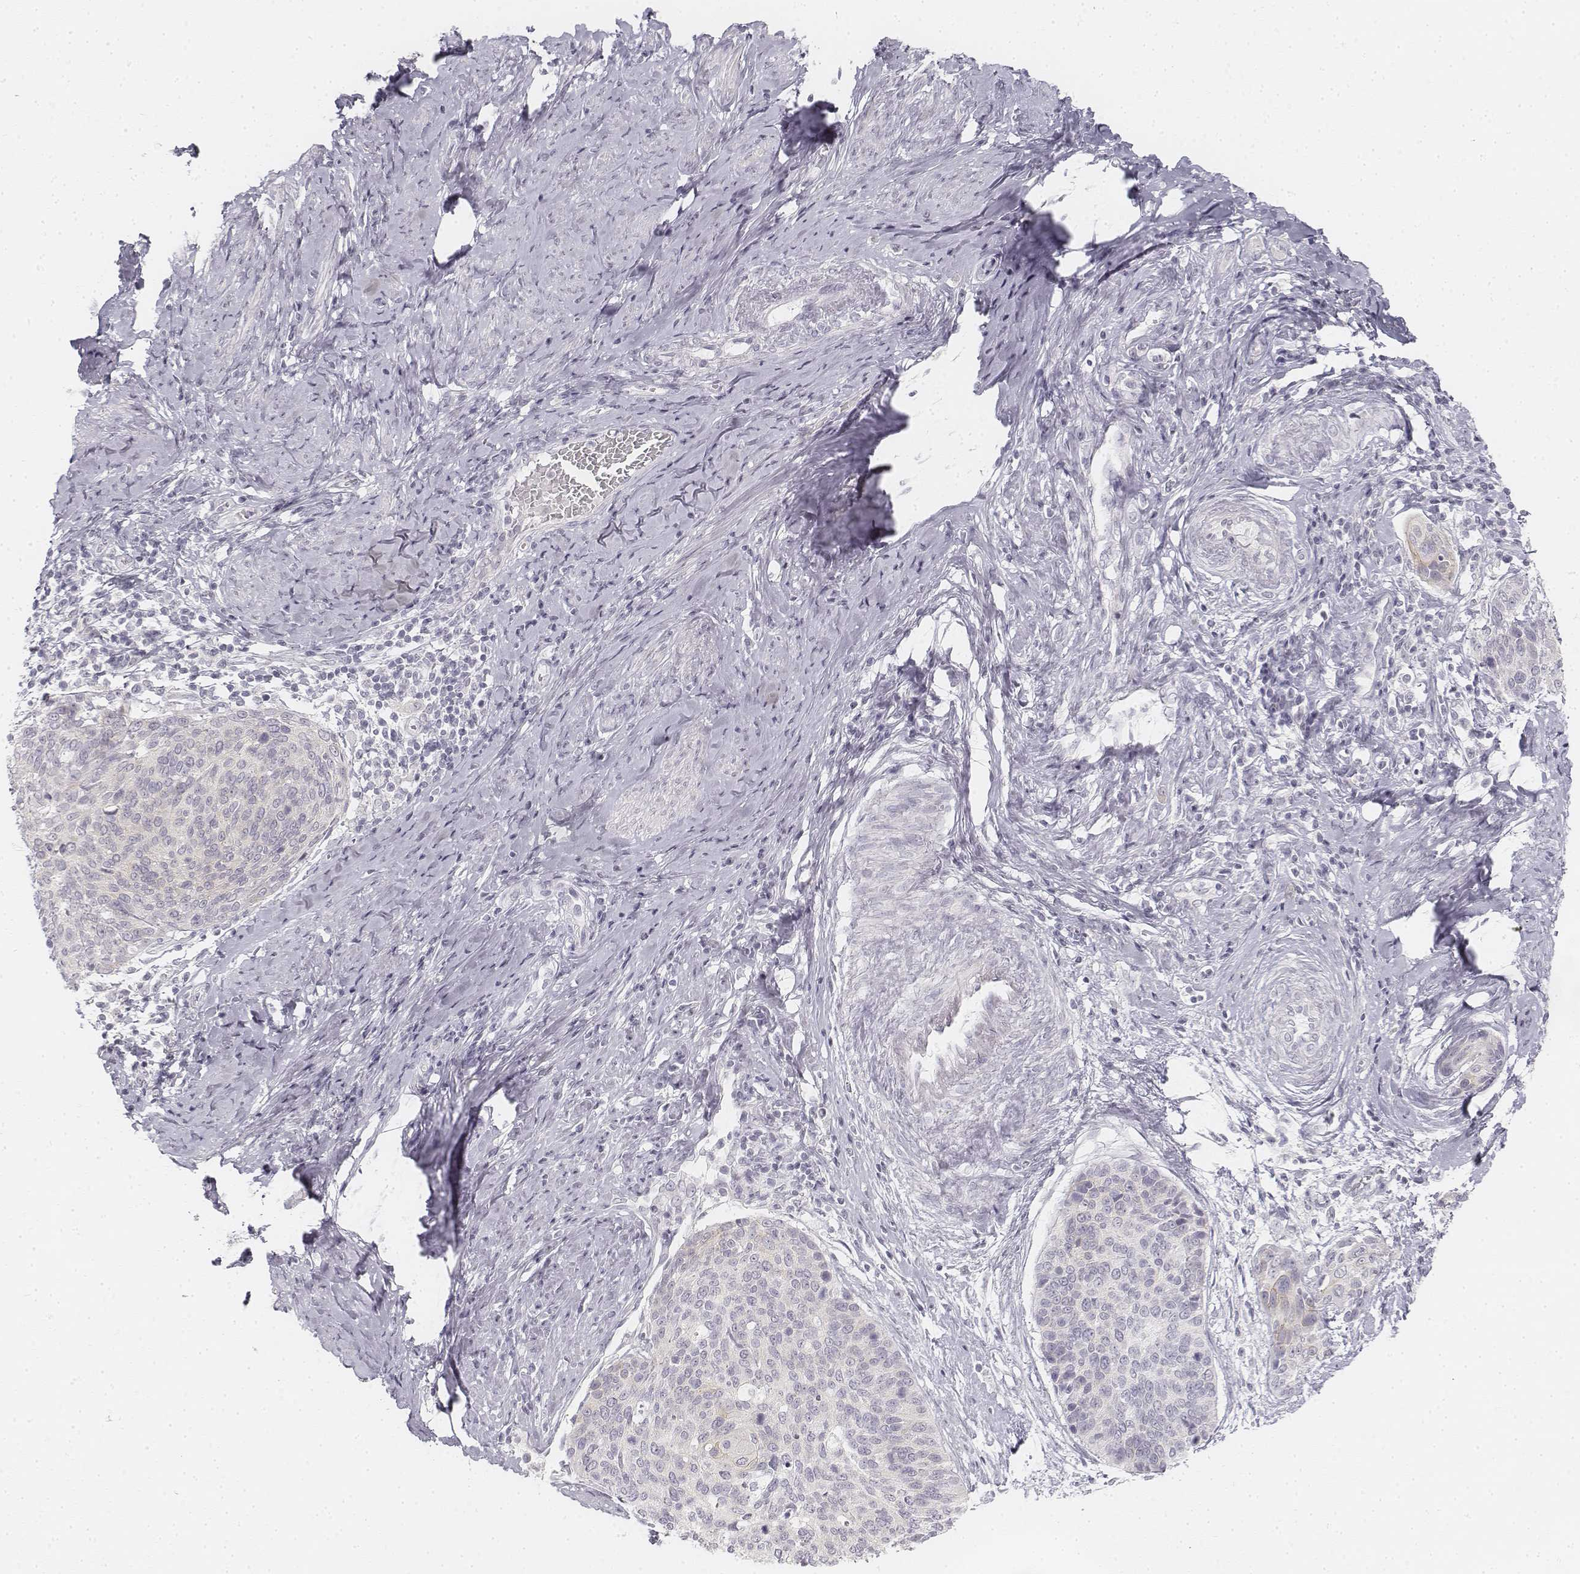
{"staining": {"intensity": "negative", "quantity": "none", "location": "none"}, "tissue": "cervical cancer", "cell_type": "Tumor cells", "image_type": "cancer", "snomed": [{"axis": "morphology", "description": "Squamous cell carcinoma, NOS"}, {"axis": "topography", "description": "Cervix"}], "caption": "Immunohistochemical staining of human cervical squamous cell carcinoma shows no significant expression in tumor cells.", "gene": "DSG4", "patient": {"sex": "female", "age": 69}}